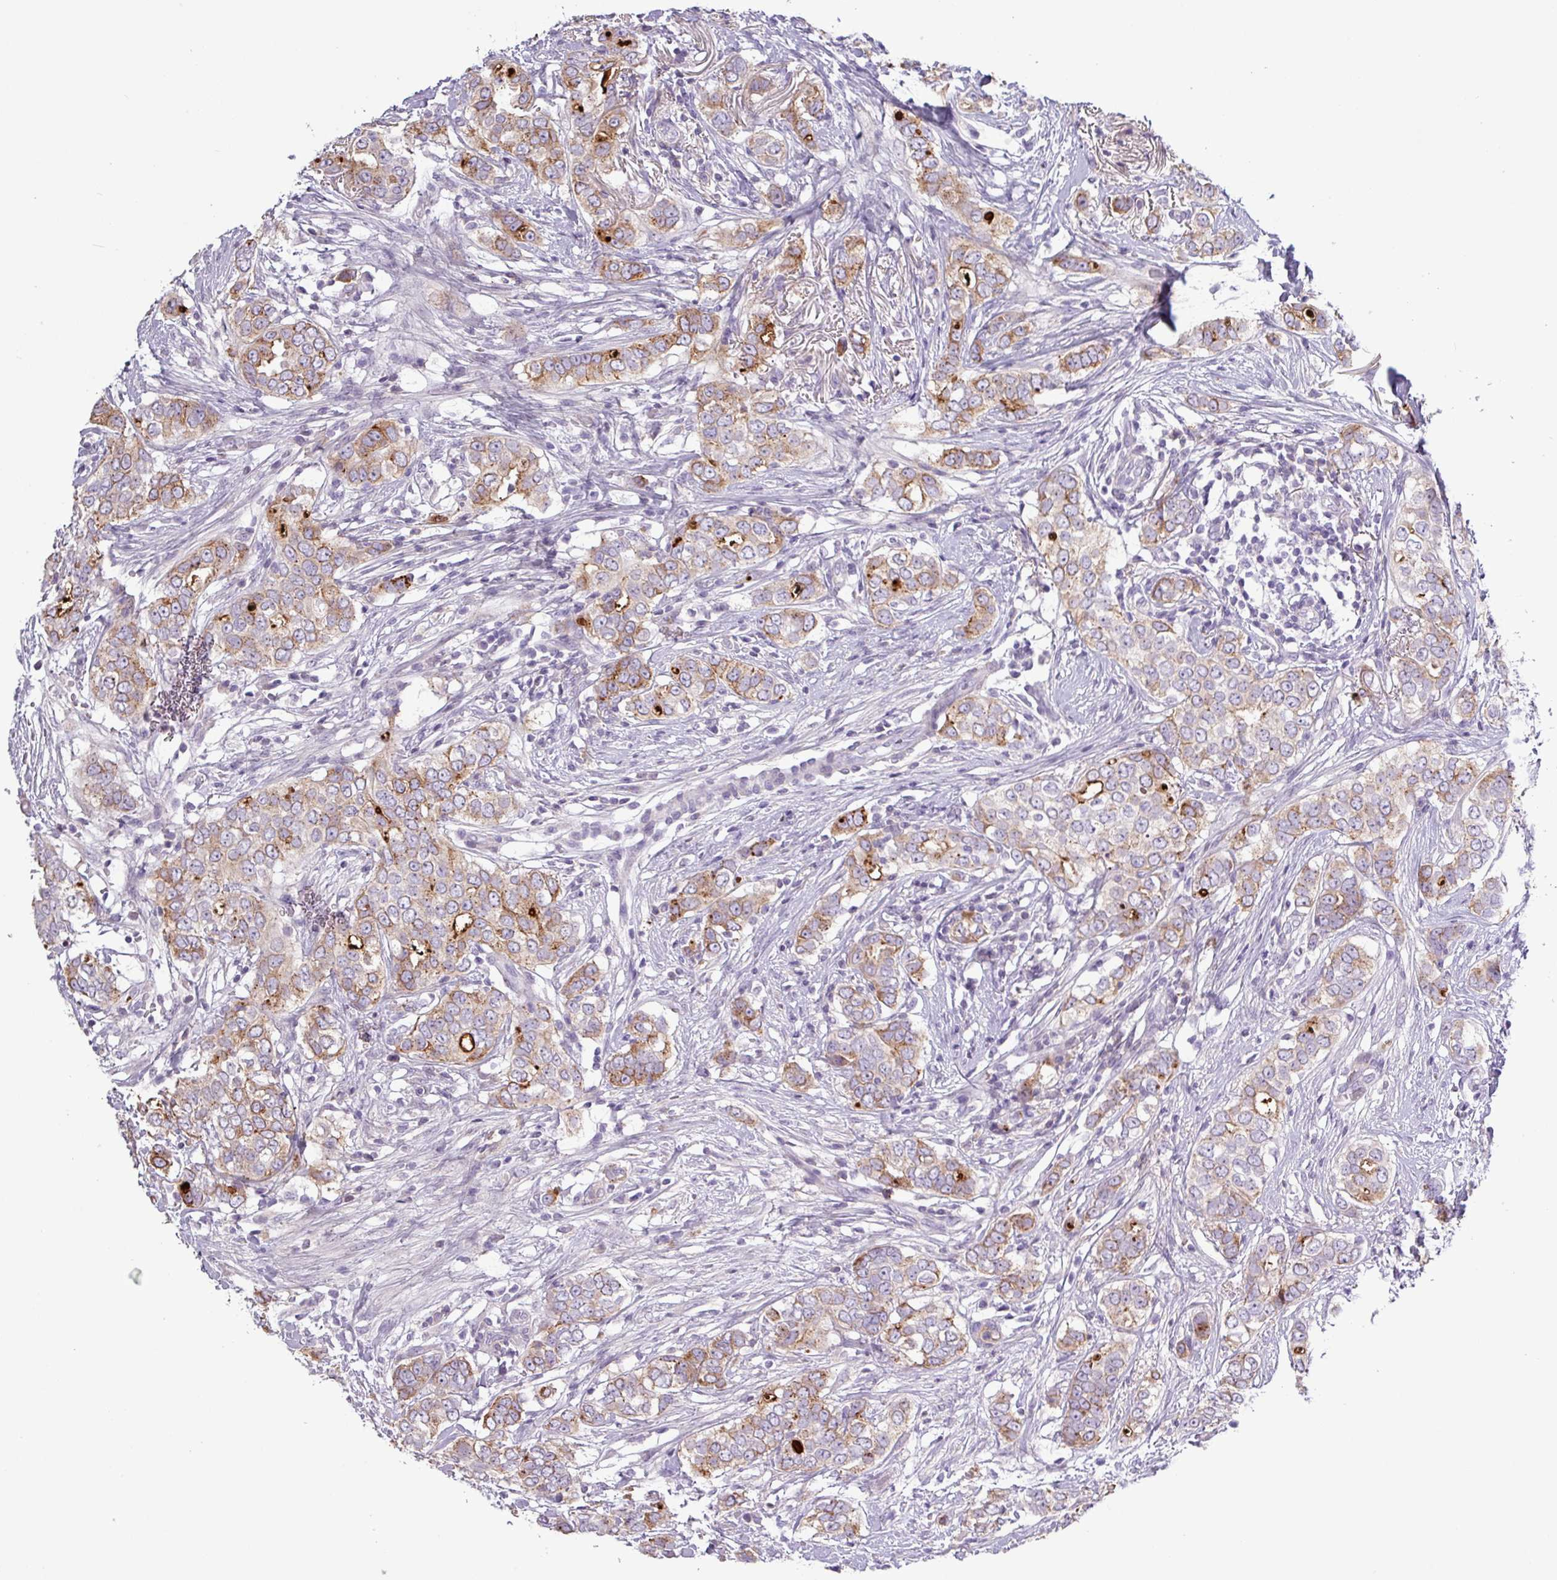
{"staining": {"intensity": "moderate", "quantity": "25%-75%", "location": "cytoplasmic/membranous"}, "tissue": "breast cancer", "cell_type": "Tumor cells", "image_type": "cancer", "snomed": [{"axis": "morphology", "description": "Lobular carcinoma"}, {"axis": "topography", "description": "Breast"}], "caption": "Immunohistochemistry (IHC) photomicrograph of human breast lobular carcinoma stained for a protein (brown), which displays medium levels of moderate cytoplasmic/membranous positivity in approximately 25%-75% of tumor cells.", "gene": "C4B", "patient": {"sex": "female", "age": 51}}